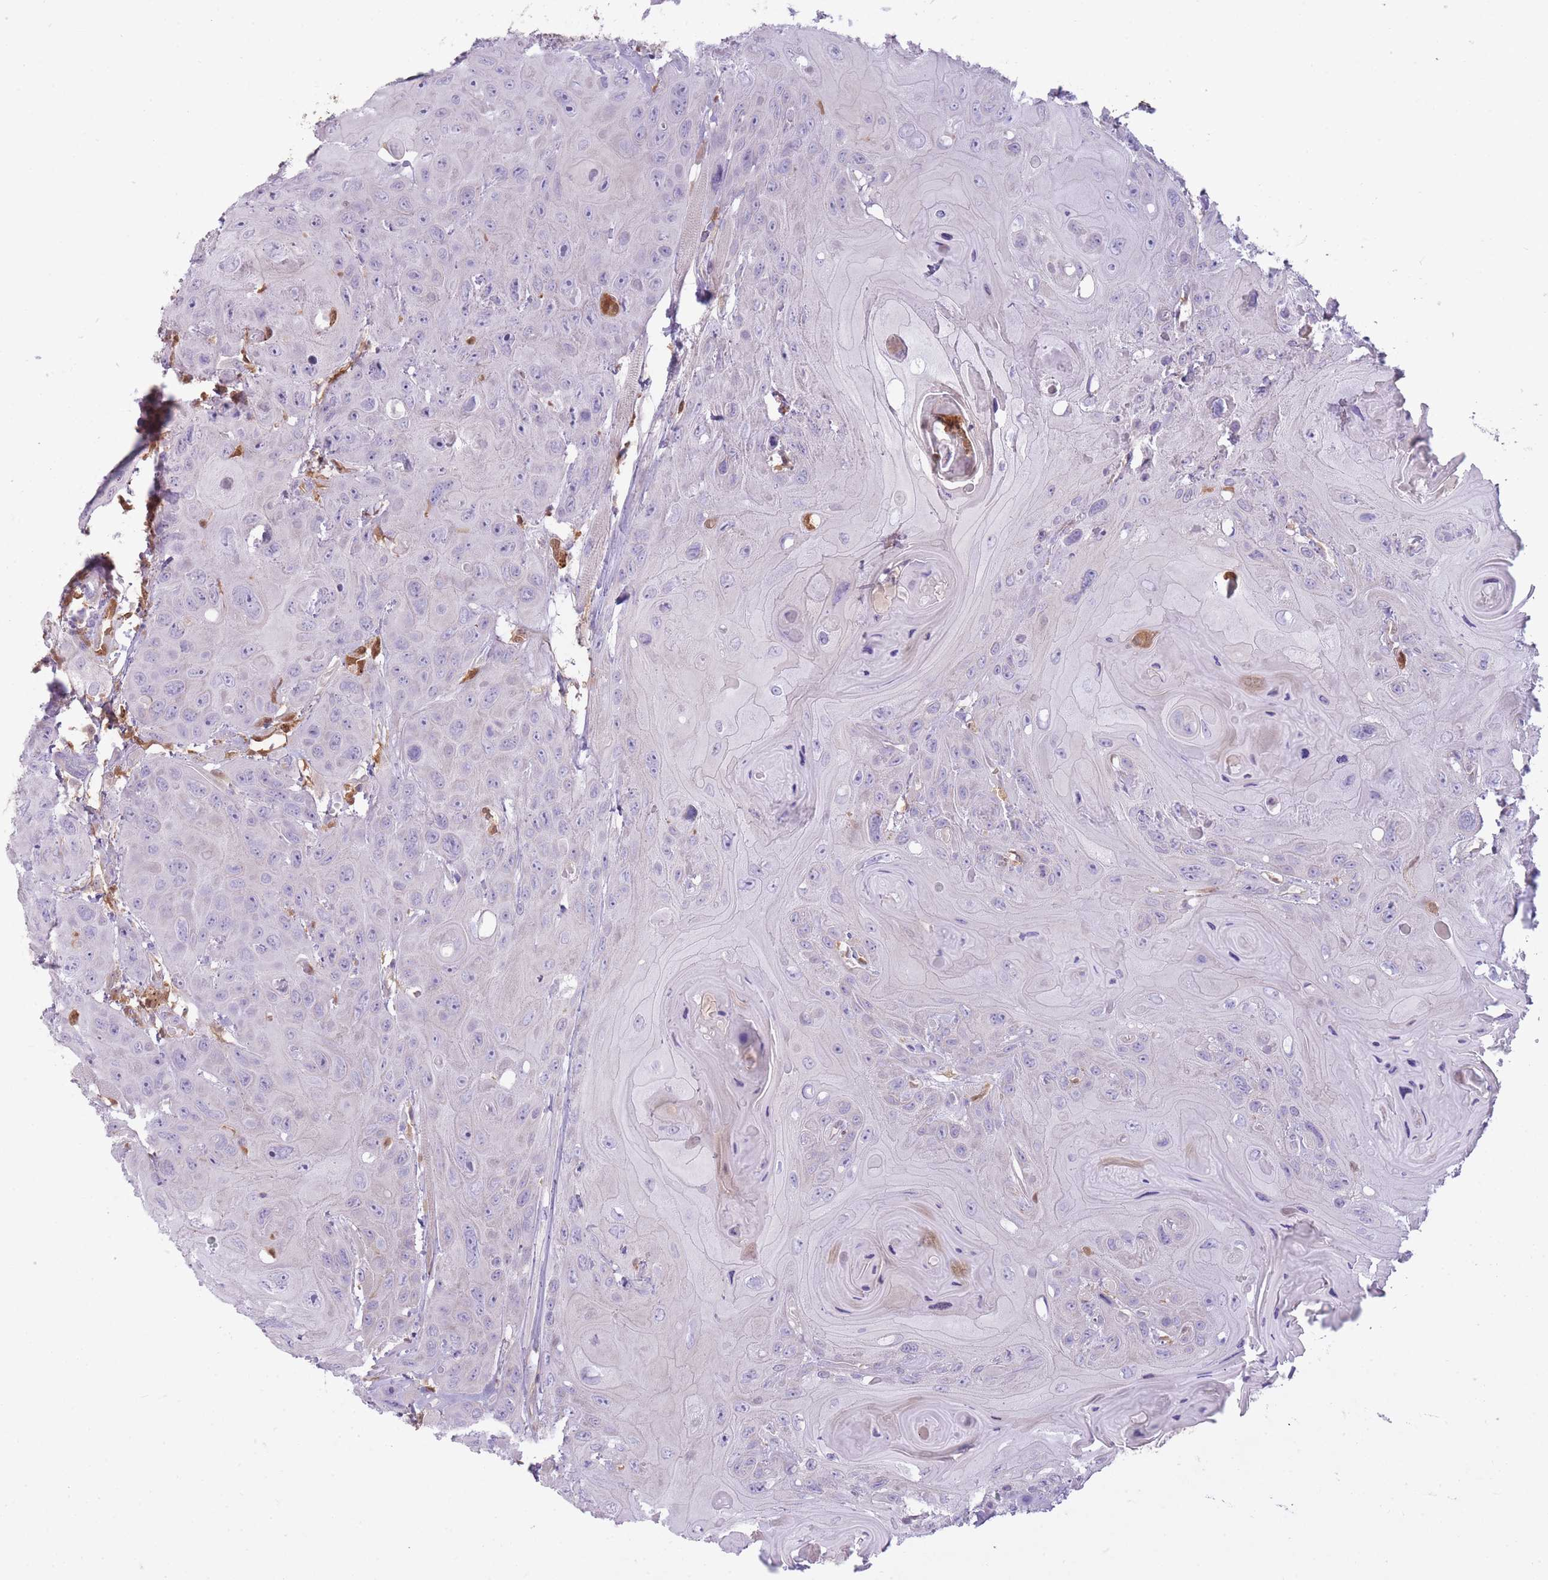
{"staining": {"intensity": "weak", "quantity": "<25%", "location": "cytoplasmic/membranous"}, "tissue": "head and neck cancer", "cell_type": "Tumor cells", "image_type": "cancer", "snomed": [{"axis": "morphology", "description": "Squamous cell carcinoma, NOS"}, {"axis": "topography", "description": "Head-Neck"}], "caption": "Tumor cells show no significant protein staining in head and neck squamous cell carcinoma.", "gene": "LGALS9", "patient": {"sex": "female", "age": 59}}